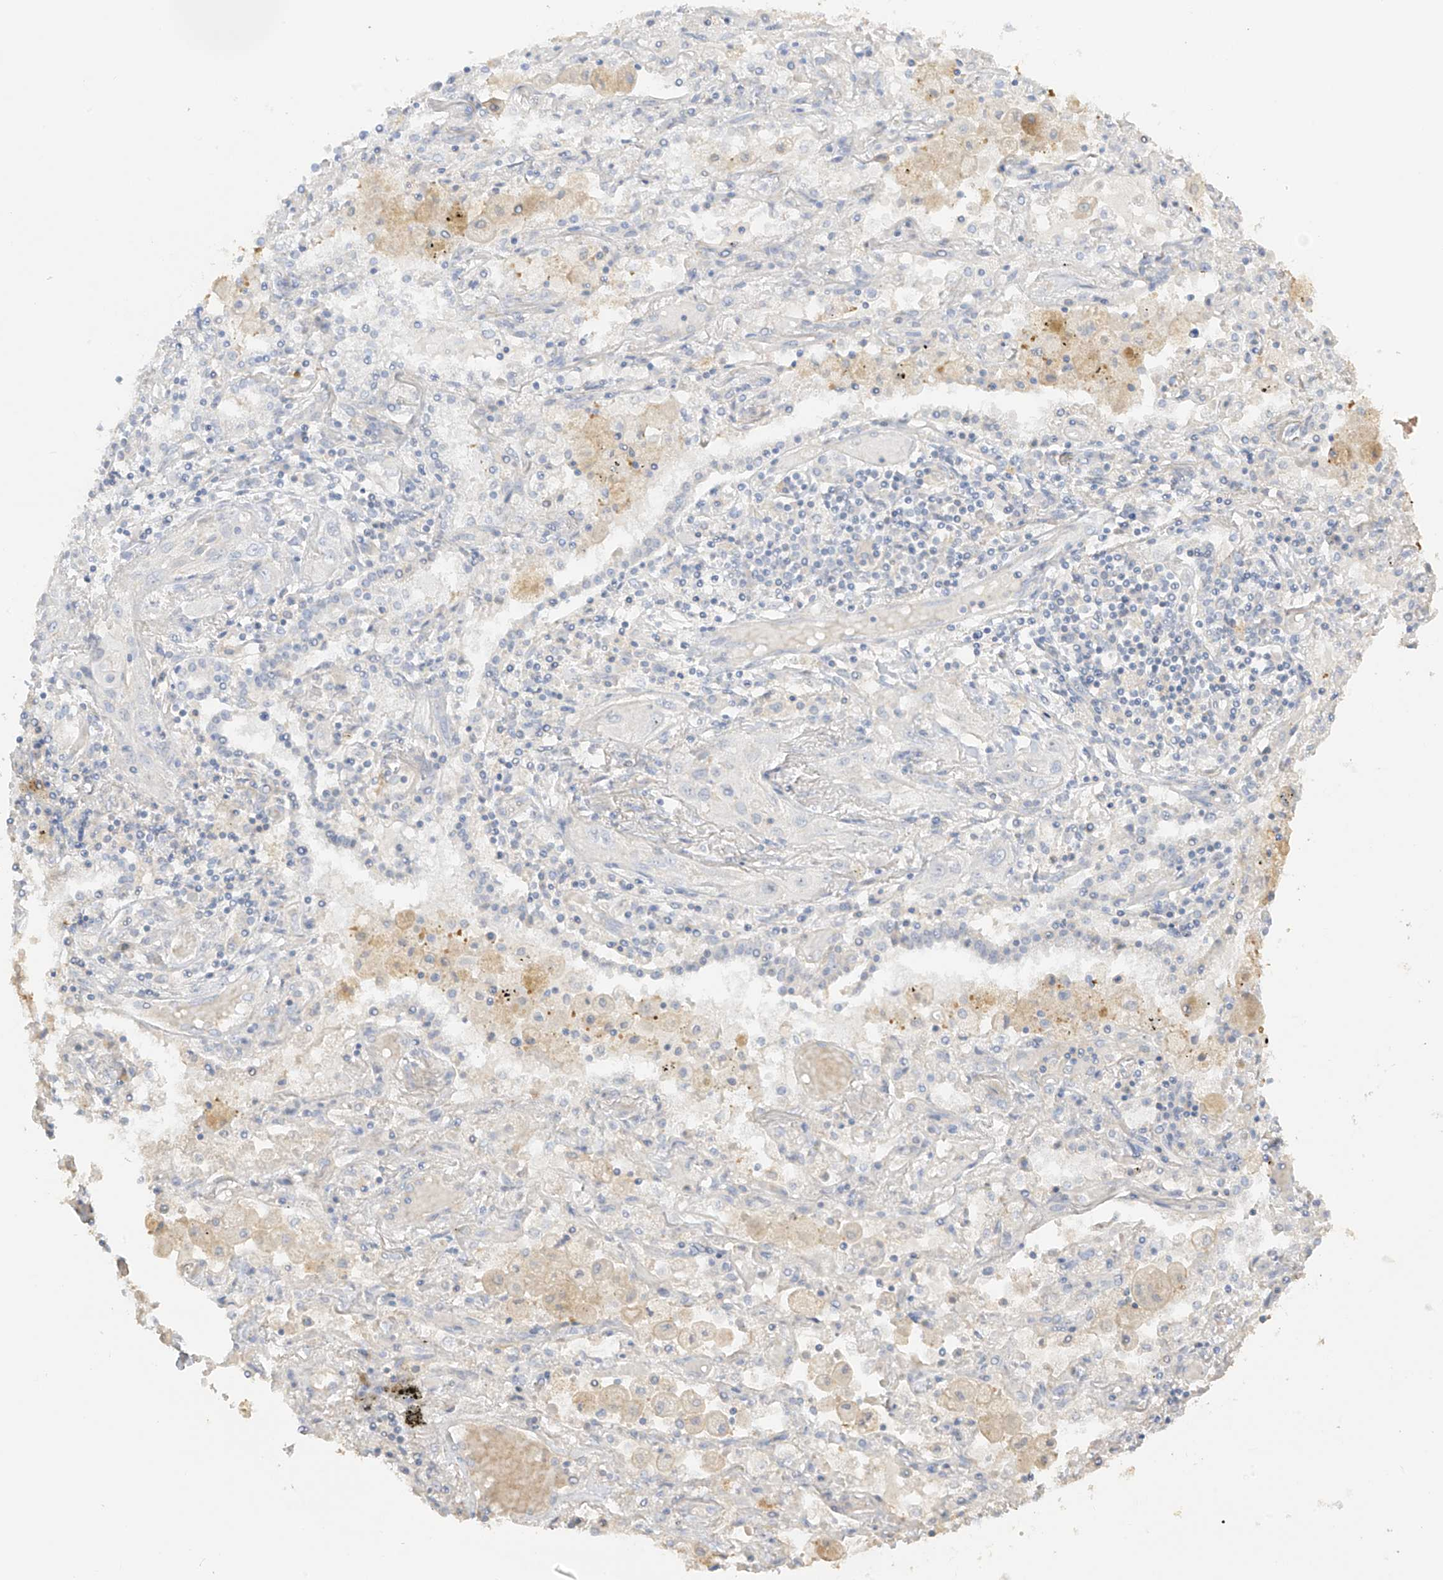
{"staining": {"intensity": "negative", "quantity": "none", "location": "none"}, "tissue": "lung cancer", "cell_type": "Tumor cells", "image_type": "cancer", "snomed": [{"axis": "morphology", "description": "Squamous cell carcinoma, NOS"}, {"axis": "topography", "description": "Lung"}], "caption": "Histopathology image shows no protein staining in tumor cells of squamous cell carcinoma (lung) tissue.", "gene": "ZBTB41", "patient": {"sex": "female", "age": 47}}